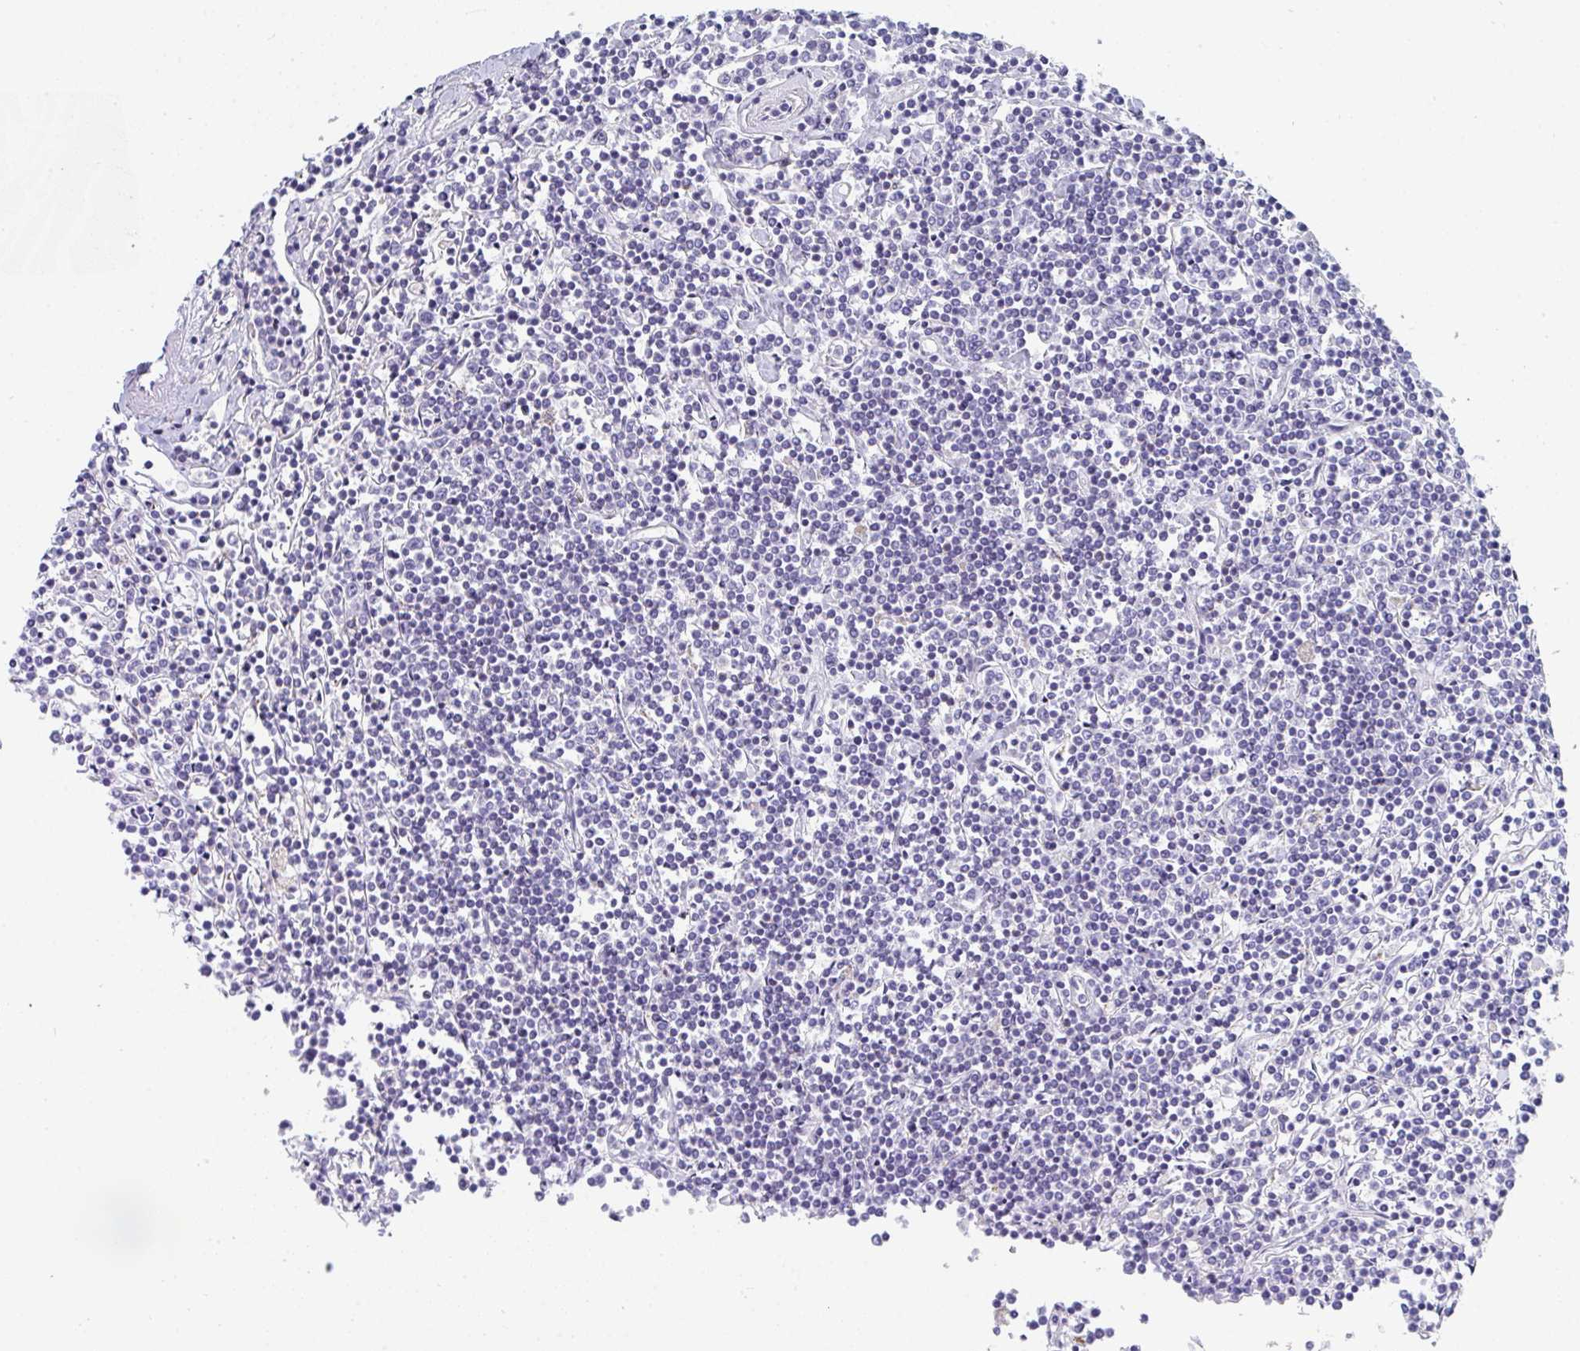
{"staining": {"intensity": "negative", "quantity": "none", "location": "none"}, "tissue": "lymphoma", "cell_type": "Tumor cells", "image_type": "cancer", "snomed": [{"axis": "morphology", "description": "Malignant lymphoma, non-Hodgkin's type, Low grade"}, {"axis": "topography", "description": "Spleen"}], "caption": "Immunohistochemistry photomicrograph of human malignant lymphoma, non-Hodgkin's type (low-grade) stained for a protein (brown), which shows no staining in tumor cells. (Brightfield microscopy of DAB (3,3'-diaminobenzidine) IHC at high magnification).", "gene": "MGAM2", "patient": {"sex": "female", "age": 19}}